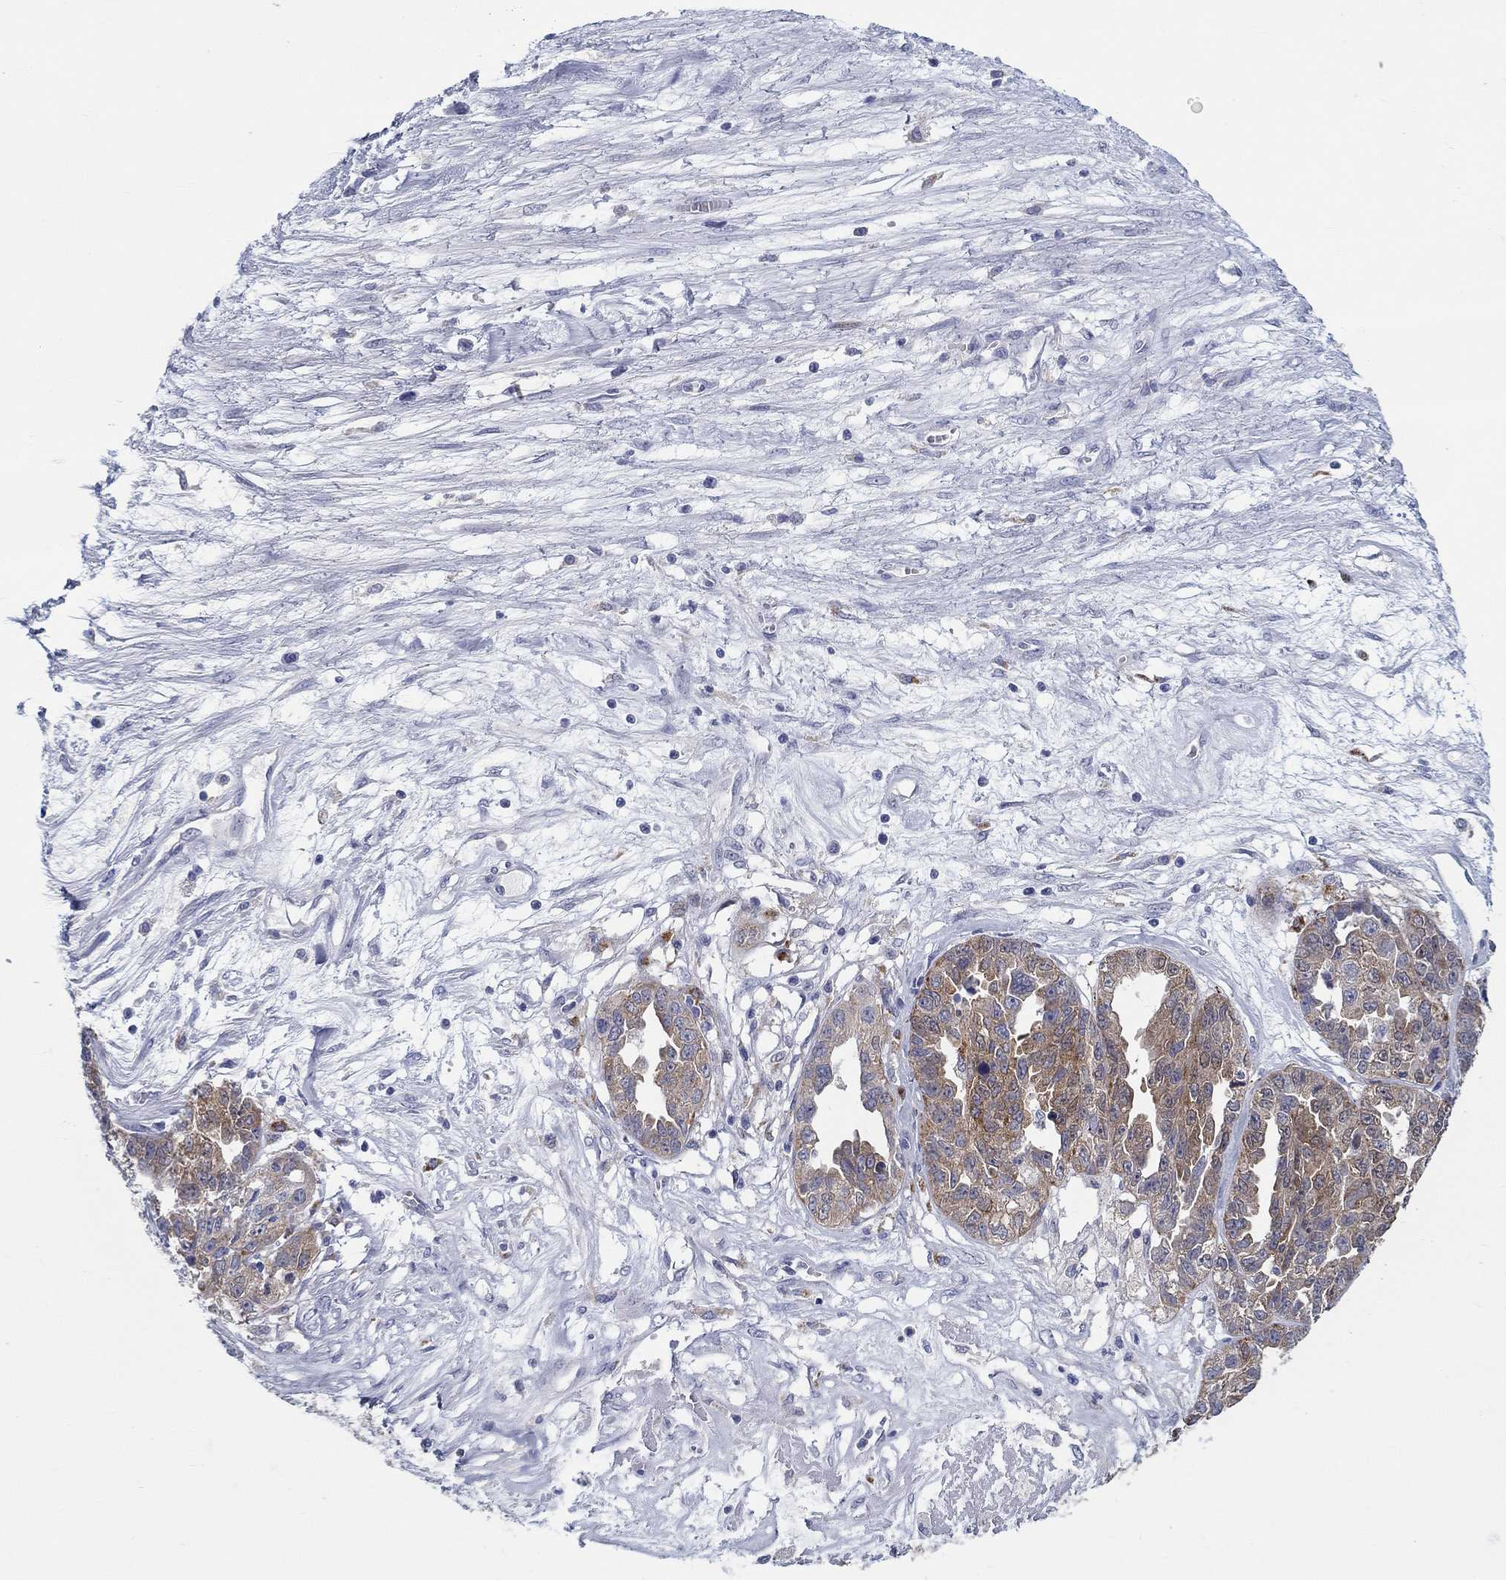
{"staining": {"intensity": "moderate", "quantity": ">75%", "location": "cytoplasmic/membranous"}, "tissue": "ovarian cancer", "cell_type": "Tumor cells", "image_type": "cancer", "snomed": [{"axis": "morphology", "description": "Cystadenocarcinoma, serous, NOS"}, {"axis": "topography", "description": "Ovary"}], "caption": "Serous cystadenocarcinoma (ovarian) stained with immunohistochemistry (IHC) shows moderate cytoplasmic/membranous positivity in about >75% of tumor cells. (Stains: DAB in brown, nuclei in blue, Microscopy: brightfield microscopy at high magnification).", "gene": "RAP1GAP", "patient": {"sex": "female", "age": 87}}